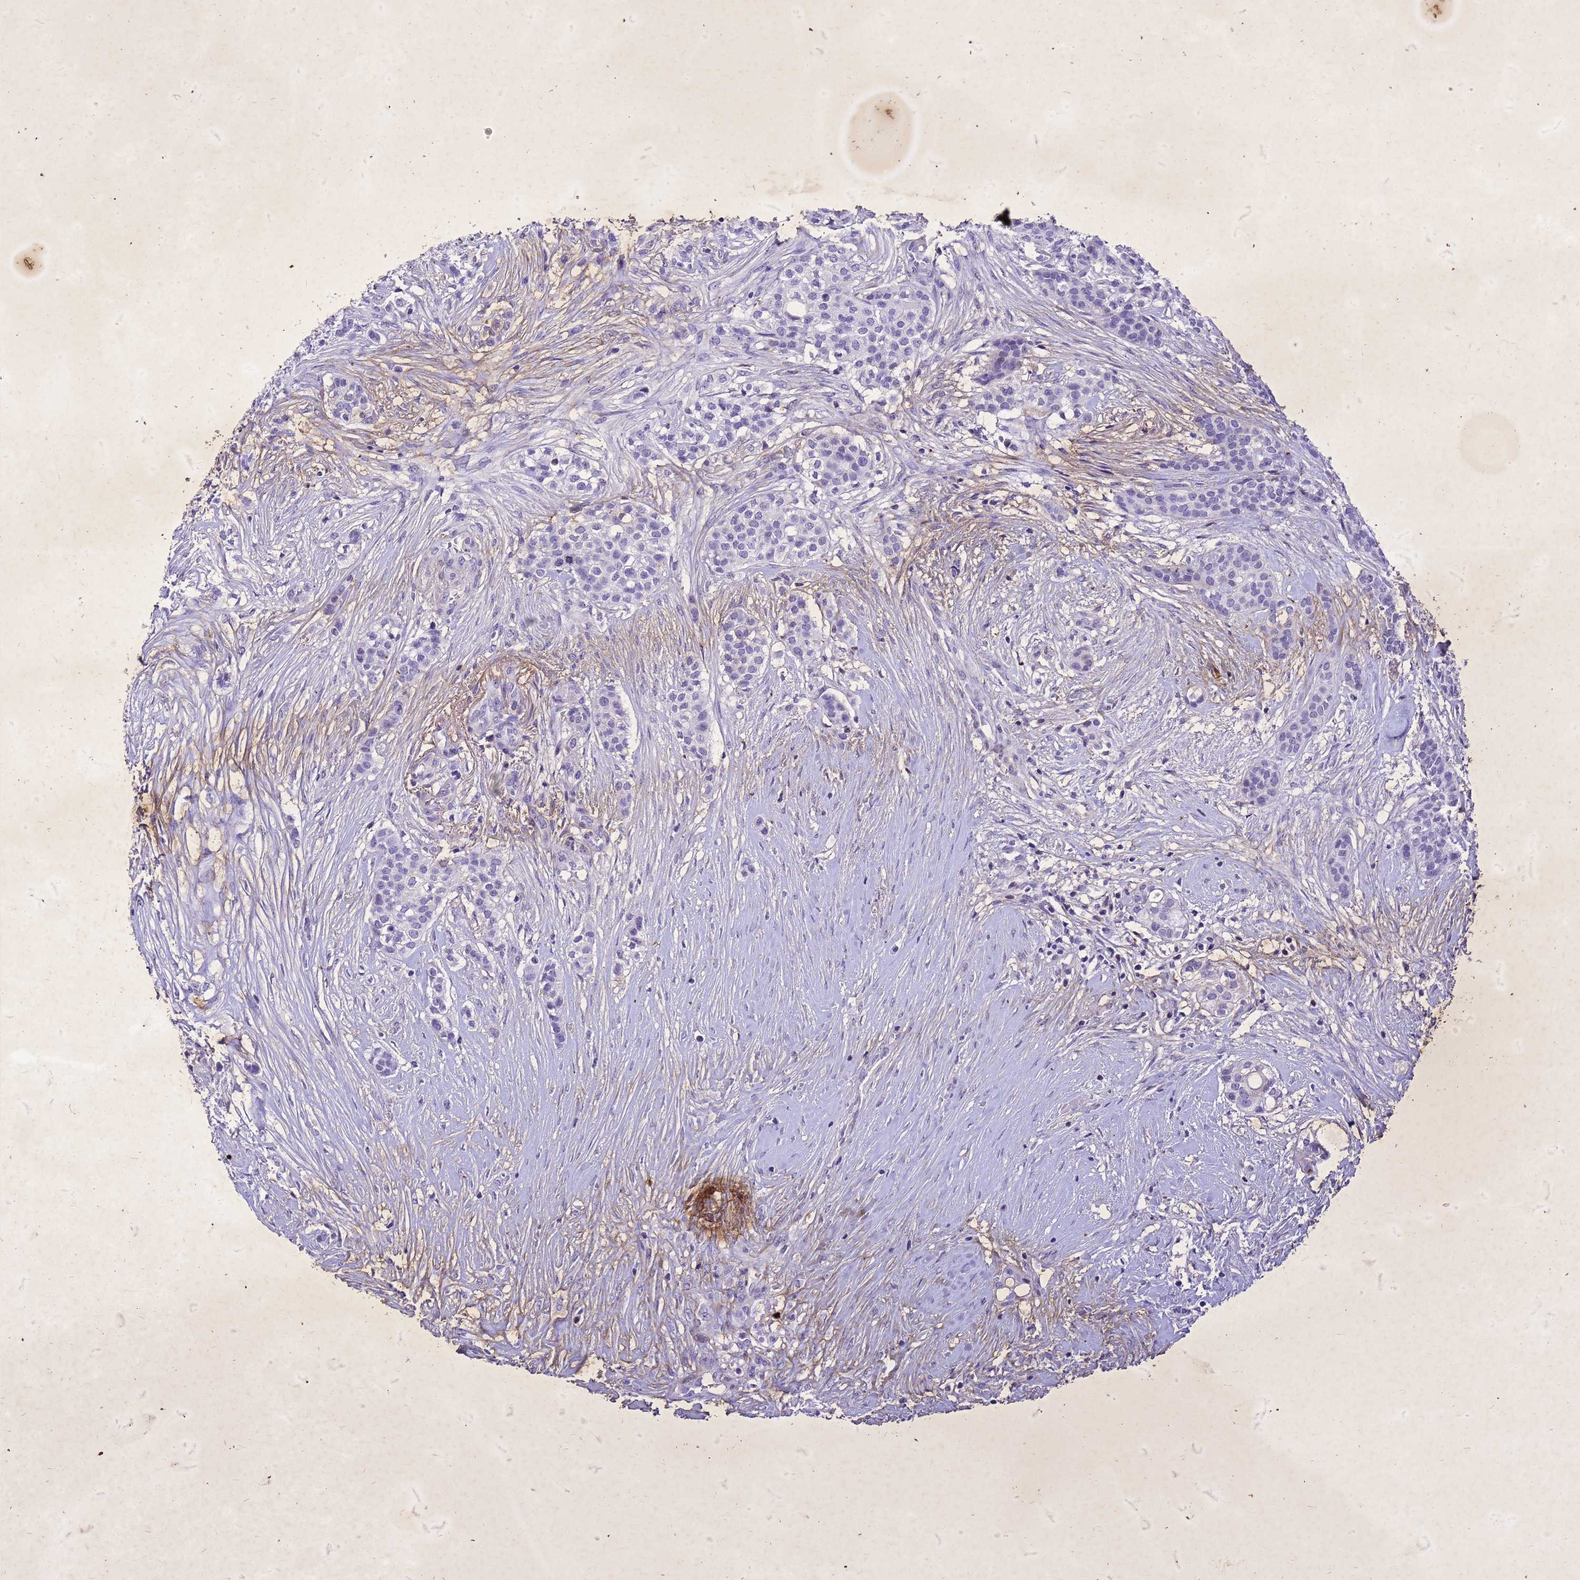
{"staining": {"intensity": "negative", "quantity": "none", "location": "none"}, "tissue": "head and neck cancer", "cell_type": "Tumor cells", "image_type": "cancer", "snomed": [{"axis": "morphology", "description": "Adenocarcinoma, NOS"}, {"axis": "topography", "description": "Head-Neck"}], "caption": "Photomicrograph shows no significant protein positivity in tumor cells of head and neck cancer (adenocarcinoma).", "gene": "COPS9", "patient": {"sex": "male", "age": 81}}